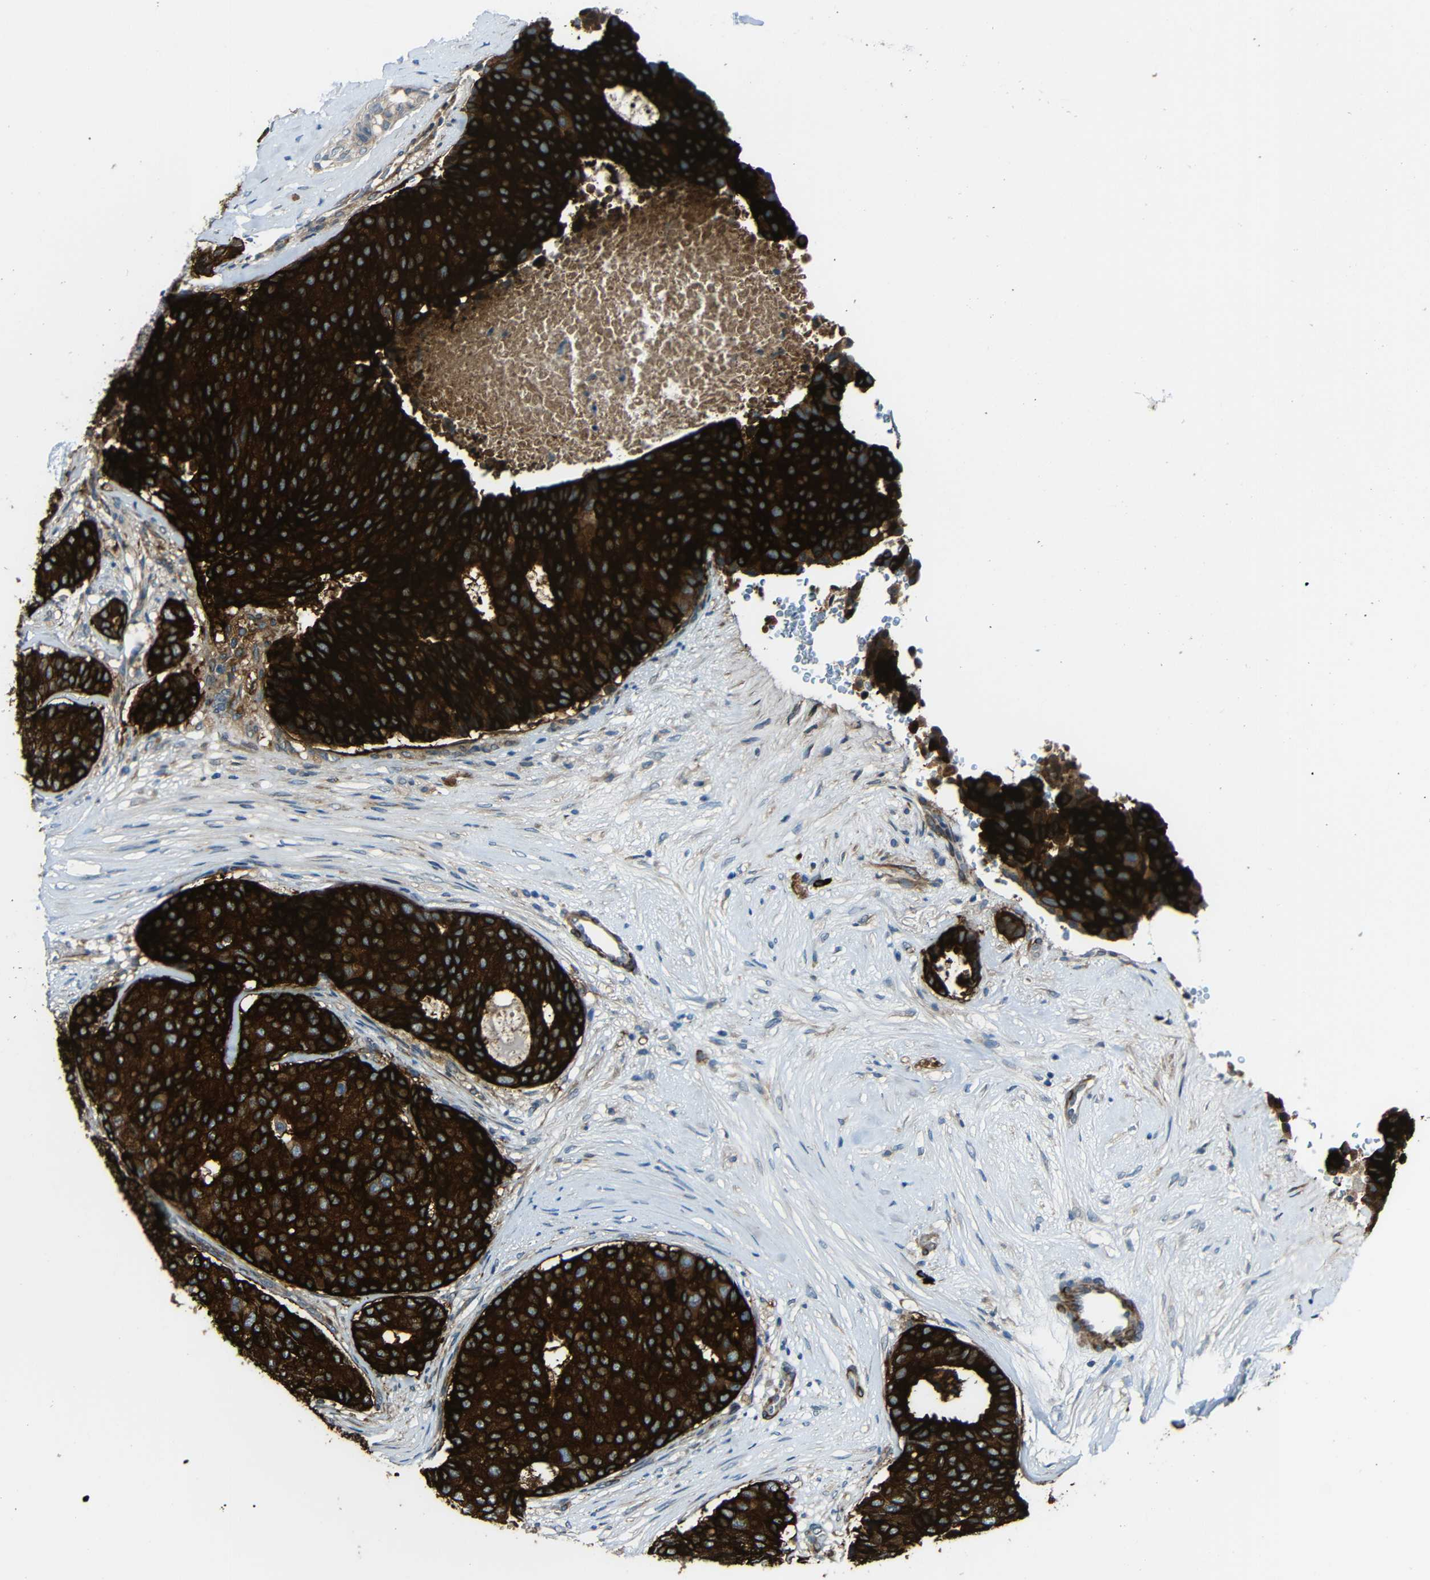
{"staining": {"intensity": "strong", "quantity": ">75%", "location": "cytoplasmic/membranous"}, "tissue": "breast cancer", "cell_type": "Tumor cells", "image_type": "cancer", "snomed": [{"axis": "morphology", "description": "Duct carcinoma"}, {"axis": "topography", "description": "Breast"}], "caption": "Intraductal carcinoma (breast) stained for a protein (brown) exhibits strong cytoplasmic/membranous positive staining in approximately >75% of tumor cells.", "gene": "DCLK1", "patient": {"sex": "female", "age": 75}}